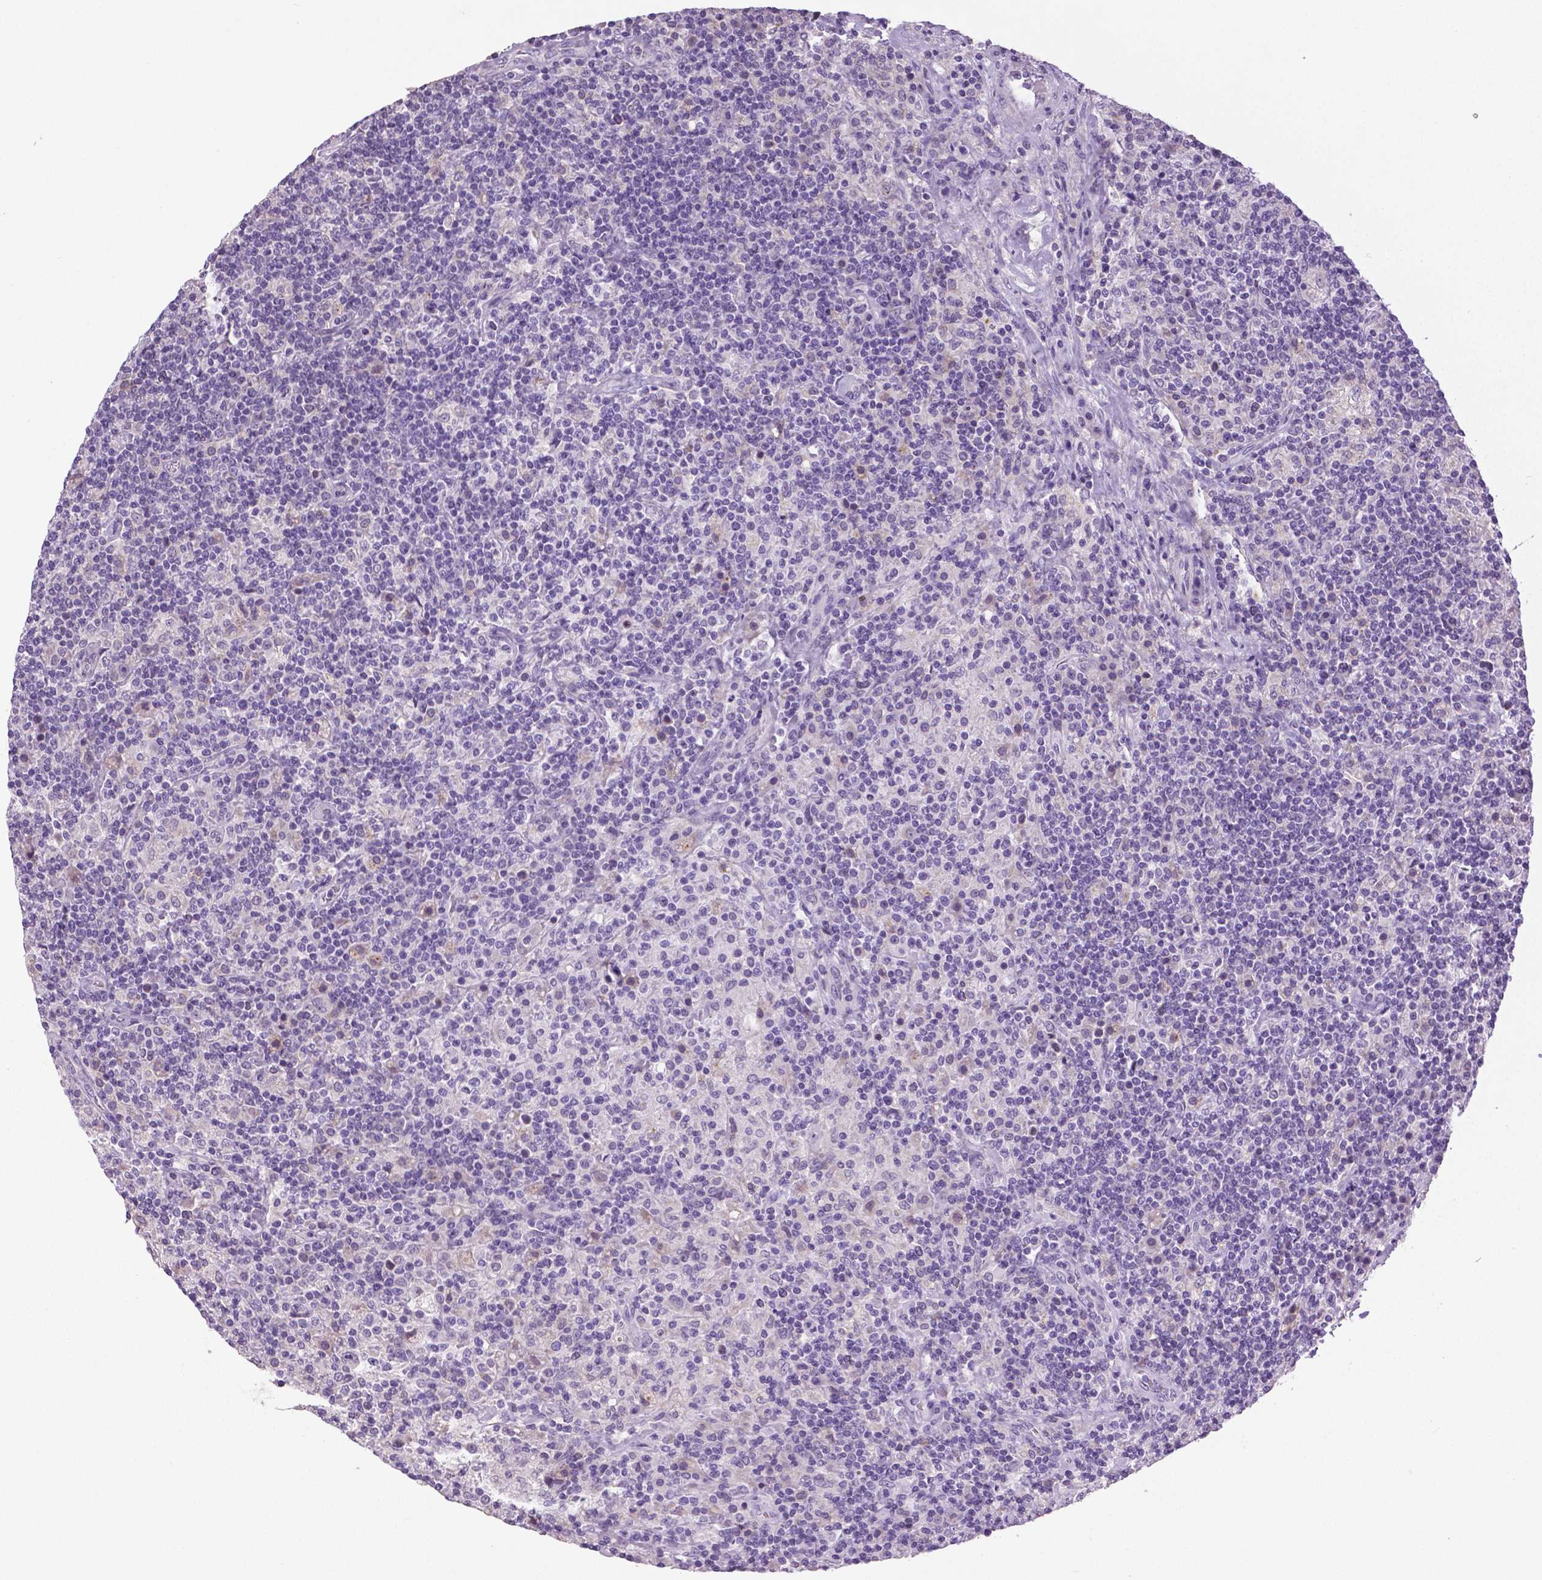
{"staining": {"intensity": "negative", "quantity": "none", "location": "none"}, "tissue": "lymphoma", "cell_type": "Tumor cells", "image_type": "cancer", "snomed": [{"axis": "morphology", "description": "Hodgkin's disease, NOS"}, {"axis": "topography", "description": "Lymph node"}], "caption": "IHC photomicrograph of Hodgkin's disease stained for a protein (brown), which reveals no positivity in tumor cells.", "gene": "DNAH12", "patient": {"sex": "male", "age": 70}}